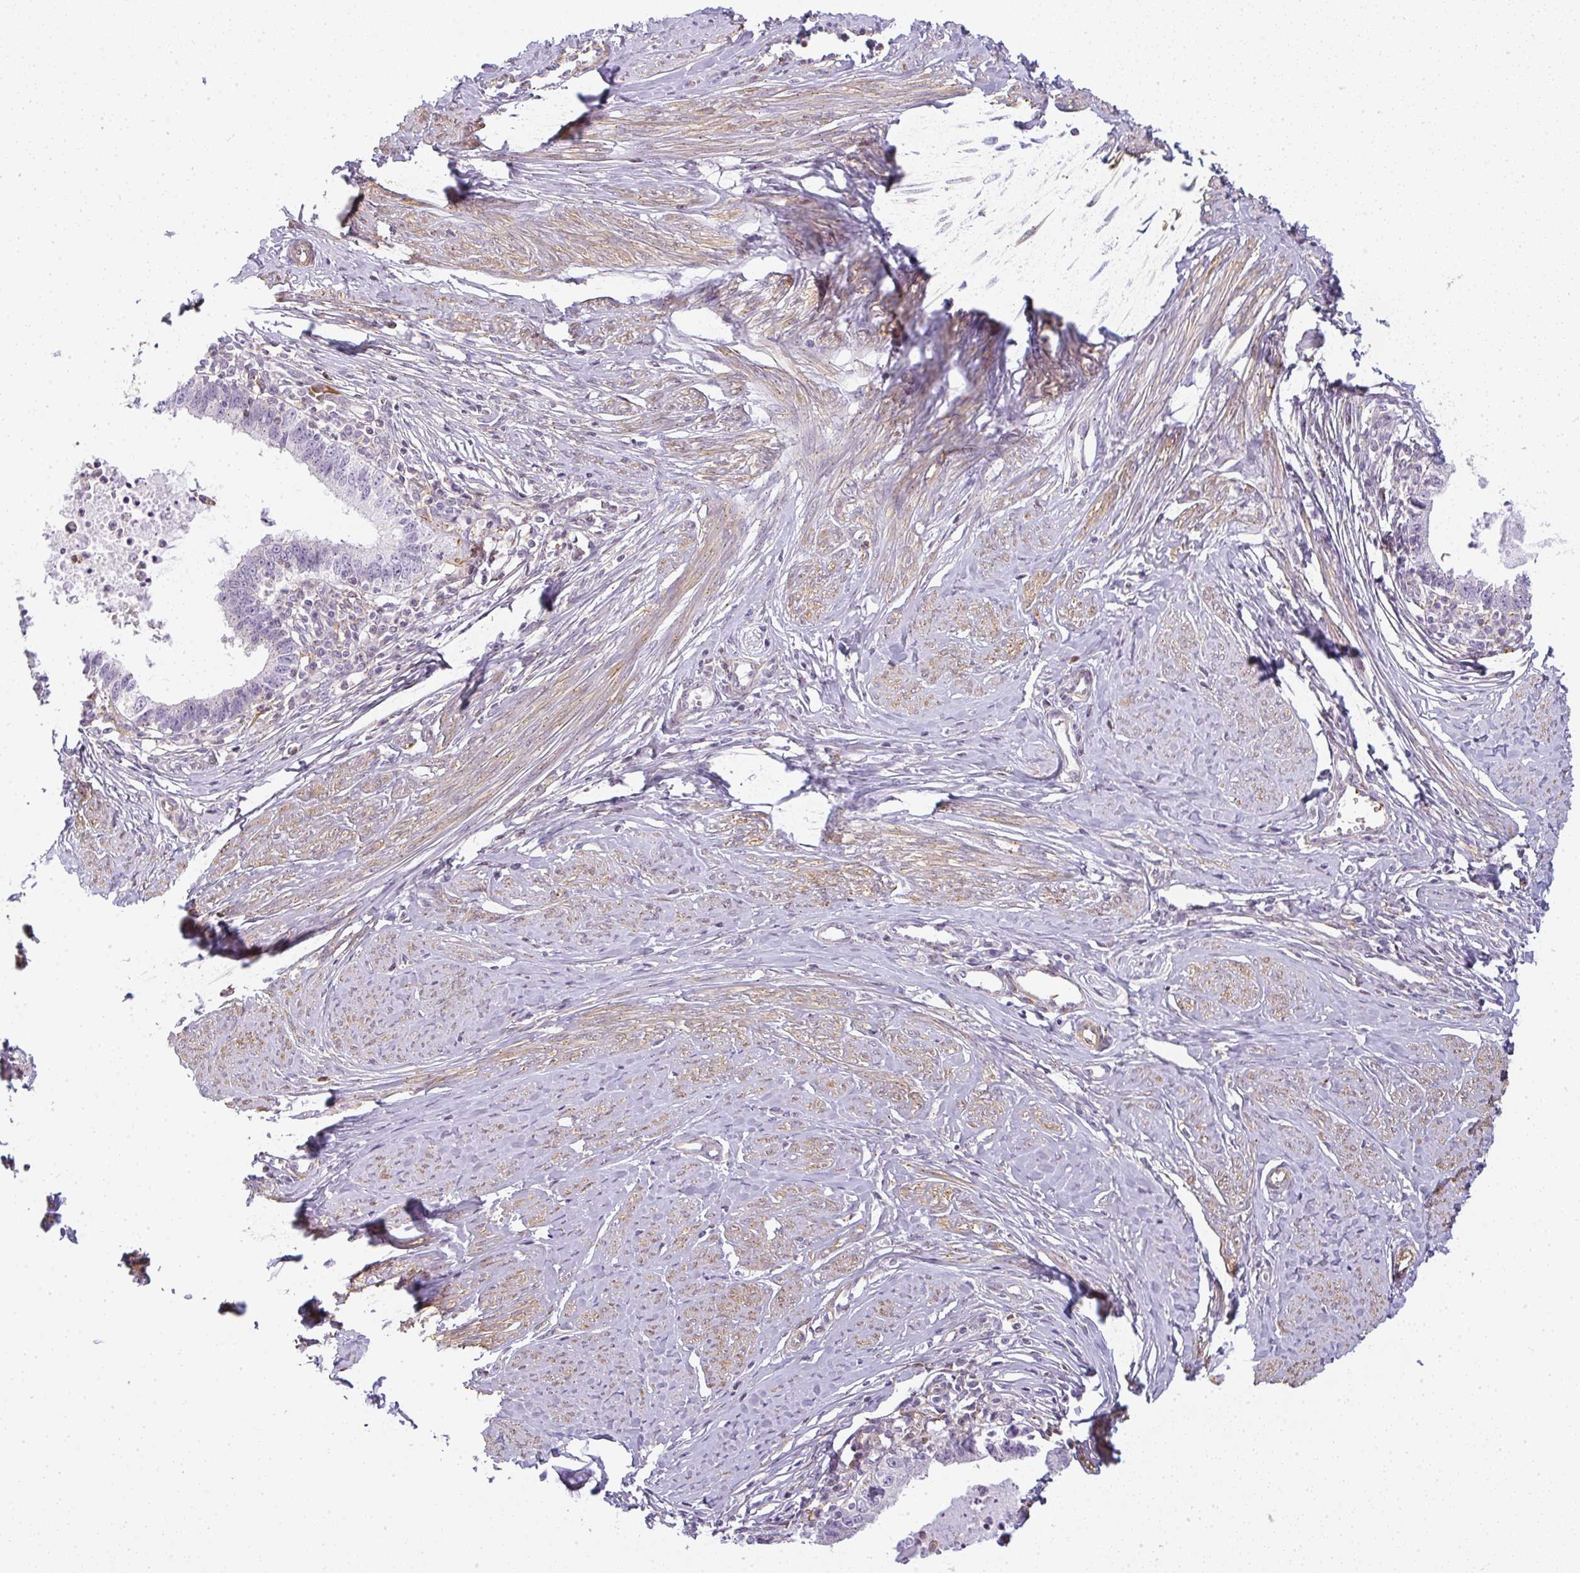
{"staining": {"intensity": "negative", "quantity": "none", "location": "none"}, "tissue": "cervical cancer", "cell_type": "Tumor cells", "image_type": "cancer", "snomed": [{"axis": "morphology", "description": "Adenocarcinoma, NOS"}, {"axis": "topography", "description": "Cervix"}], "caption": "This is an immunohistochemistry micrograph of cervical cancer (adenocarcinoma). There is no expression in tumor cells.", "gene": "SULF1", "patient": {"sex": "female", "age": 36}}